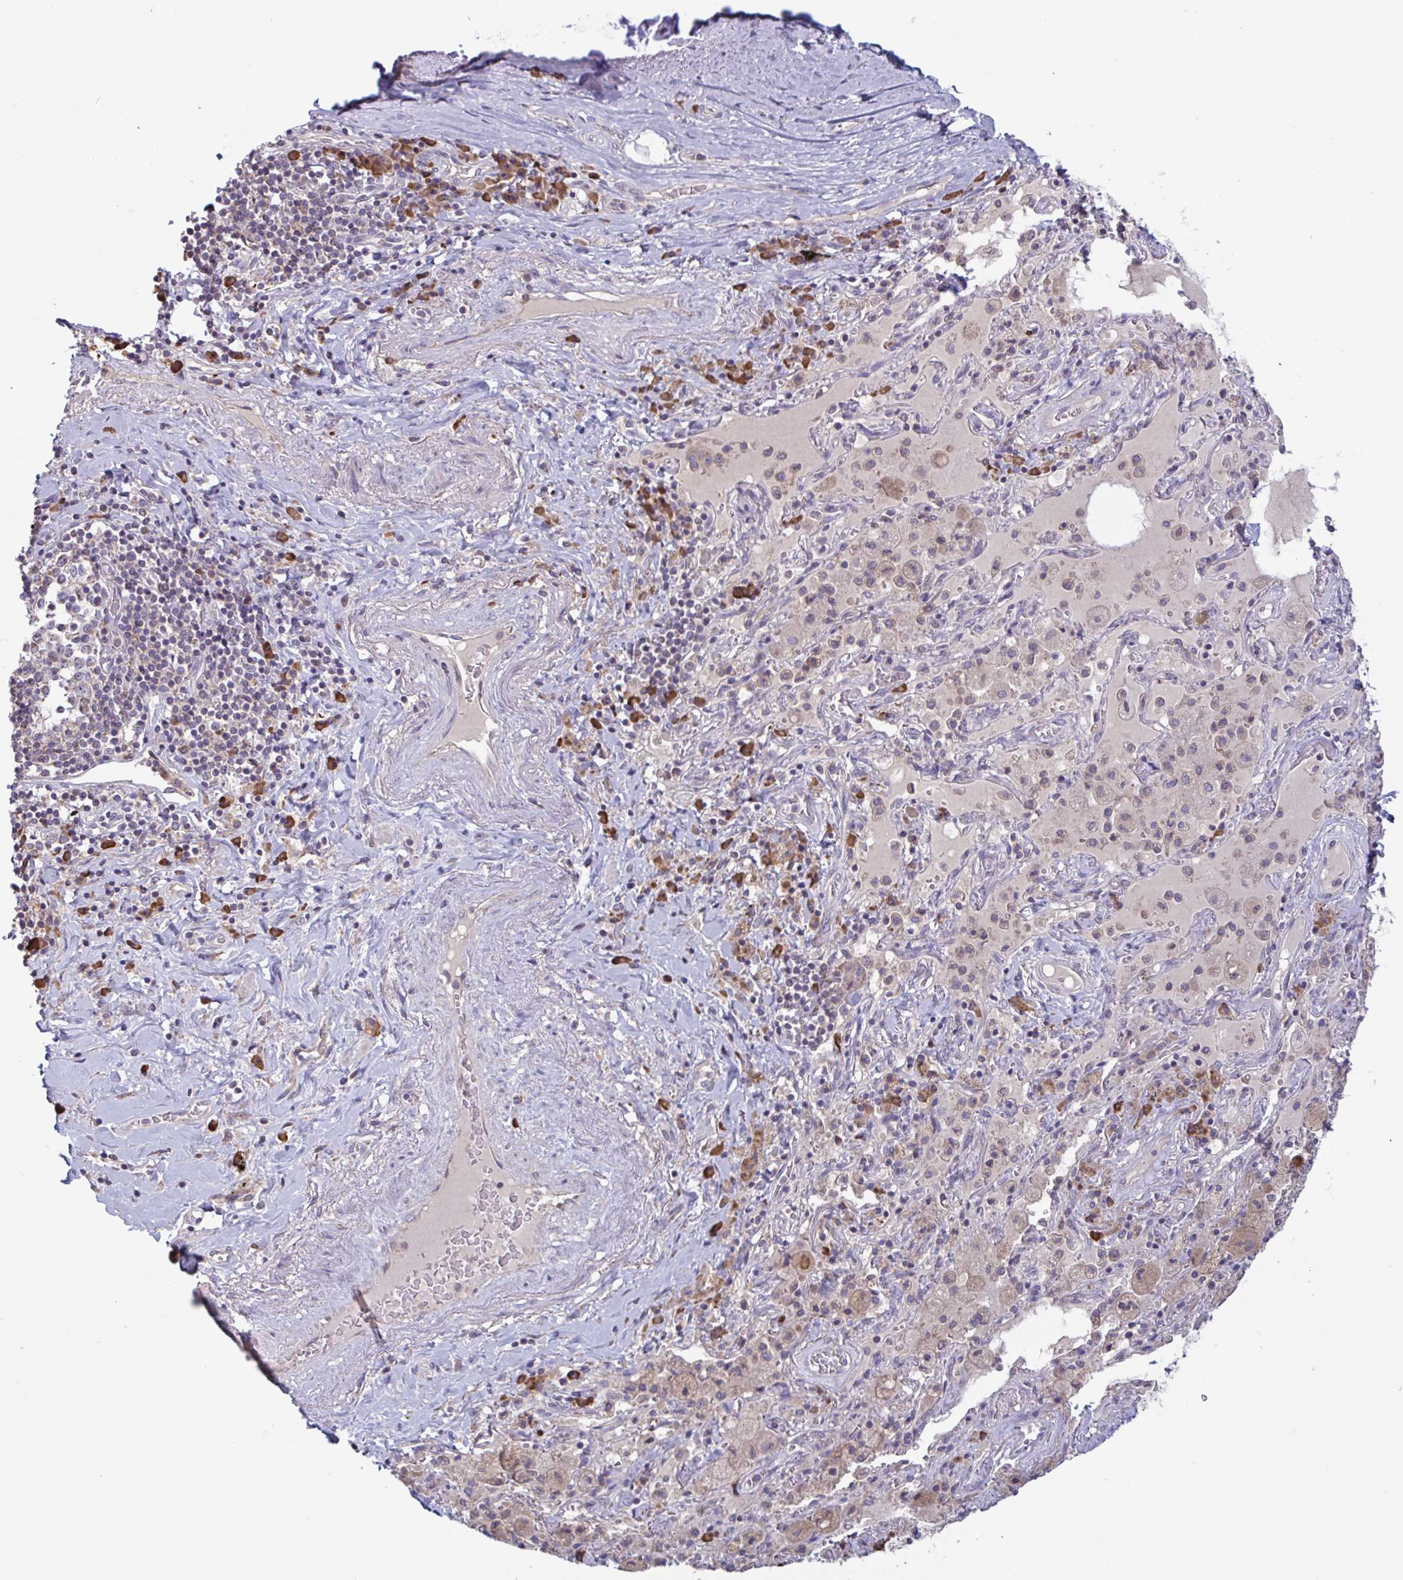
{"staining": {"intensity": "negative", "quantity": "none", "location": "none"}, "tissue": "adipose tissue", "cell_type": "Adipocytes", "image_type": "normal", "snomed": [{"axis": "morphology", "description": "Normal tissue, NOS"}, {"axis": "topography", "description": "Cartilage tissue"}, {"axis": "topography", "description": "Bronchus"}], "caption": "This histopathology image is of benign adipose tissue stained with IHC to label a protein in brown with the nuclei are counter-stained blue. There is no staining in adipocytes.", "gene": "CD1E", "patient": {"sex": "male", "age": 64}}